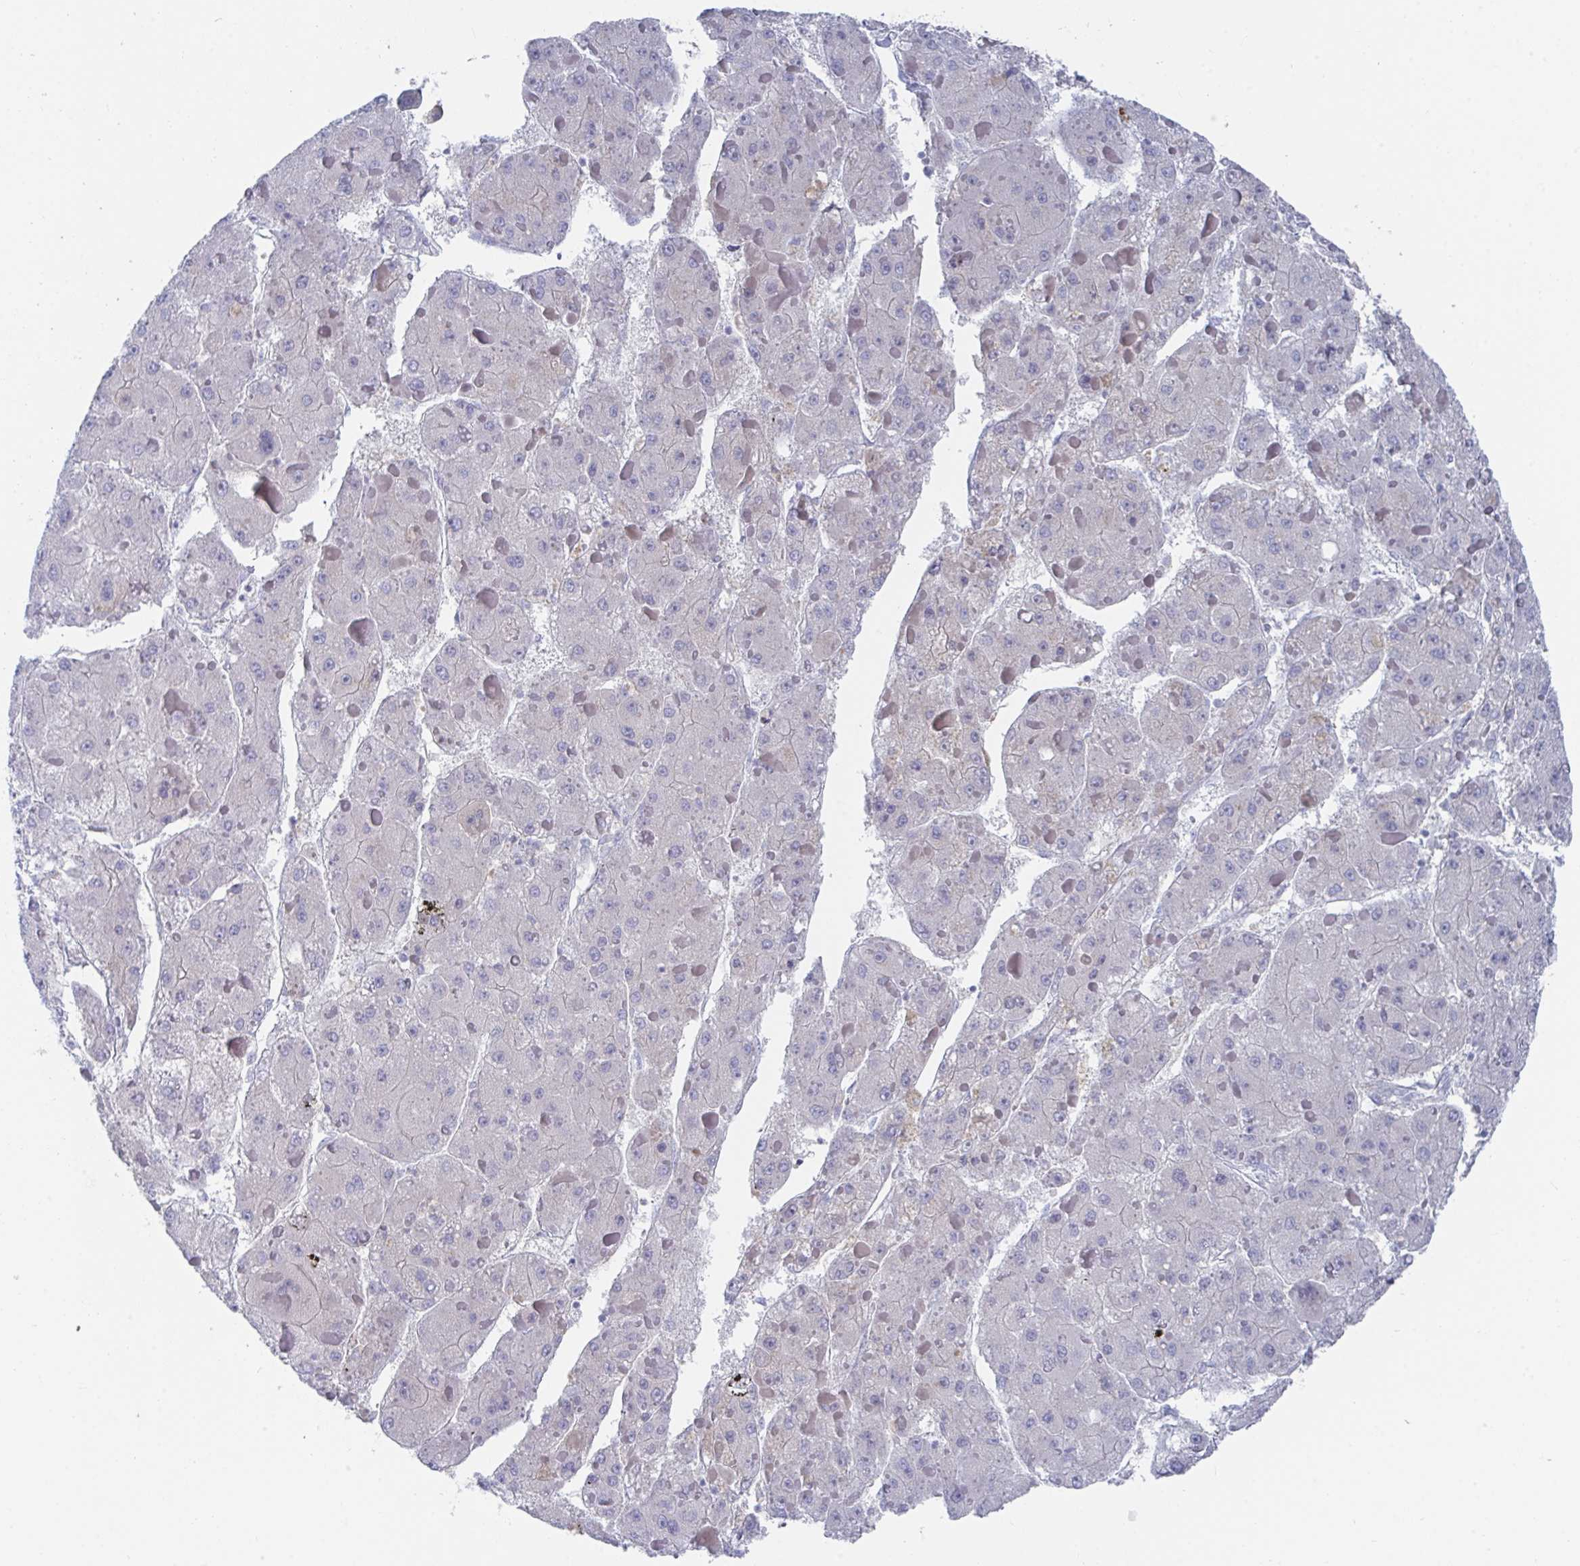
{"staining": {"intensity": "negative", "quantity": "none", "location": "none"}, "tissue": "liver cancer", "cell_type": "Tumor cells", "image_type": "cancer", "snomed": [{"axis": "morphology", "description": "Carcinoma, Hepatocellular, NOS"}, {"axis": "topography", "description": "Liver"}], "caption": "Micrograph shows no significant protein staining in tumor cells of liver cancer (hepatocellular carcinoma).", "gene": "TNFAIP6", "patient": {"sex": "female", "age": 73}}